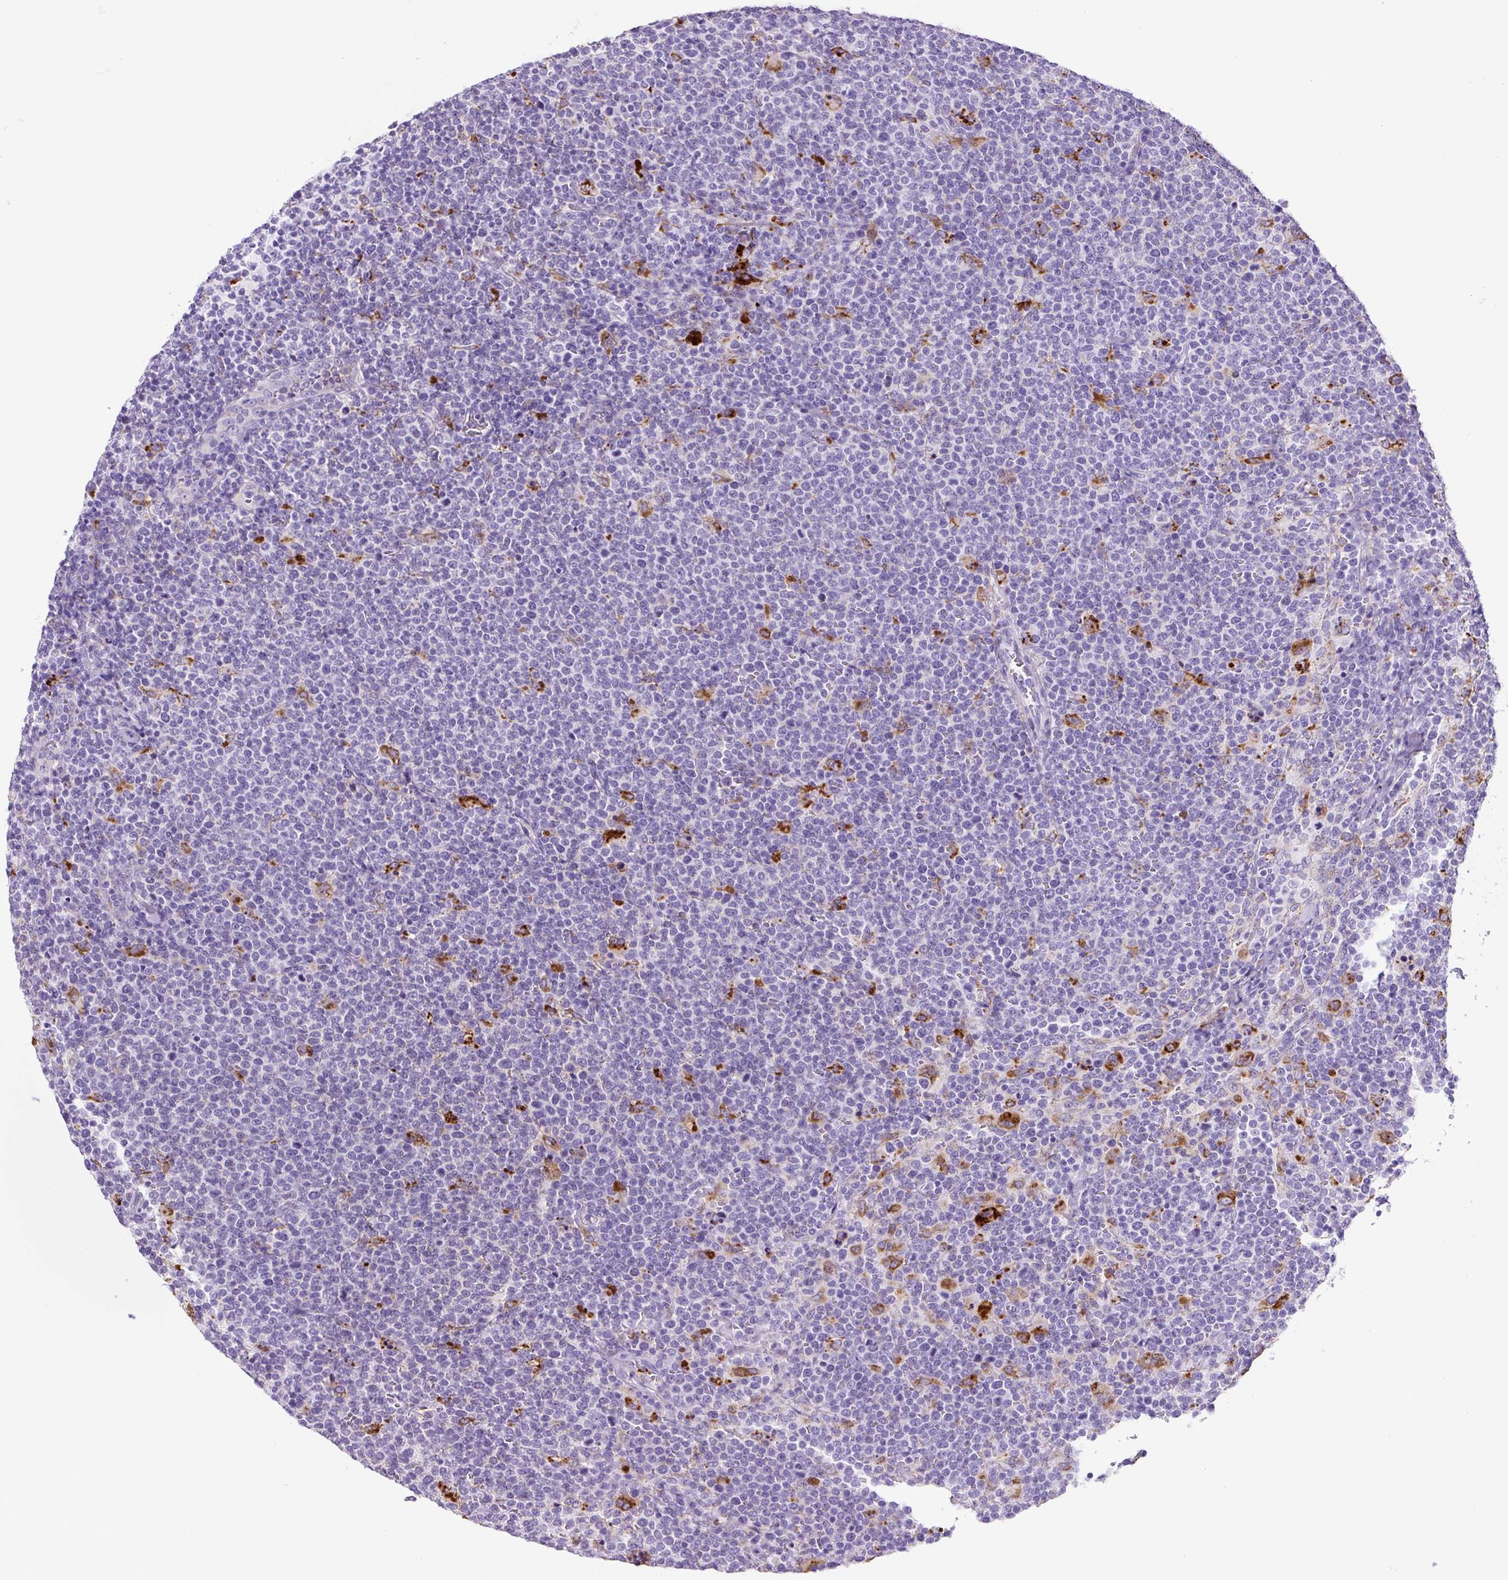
{"staining": {"intensity": "negative", "quantity": "none", "location": "none"}, "tissue": "lymphoma", "cell_type": "Tumor cells", "image_type": "cancer", "snomed": [{"axis": "morphology", "description": "Malignant lymphoma, non-Hodgkin's type, High grade"}, {"axis": "topography", "description": "Lymph node"}], "caption": "Tumor cells are negative for protein expression in human lymphoma.", "gene": "LCN10", "patient": {"sex": "male", "age": 61}}